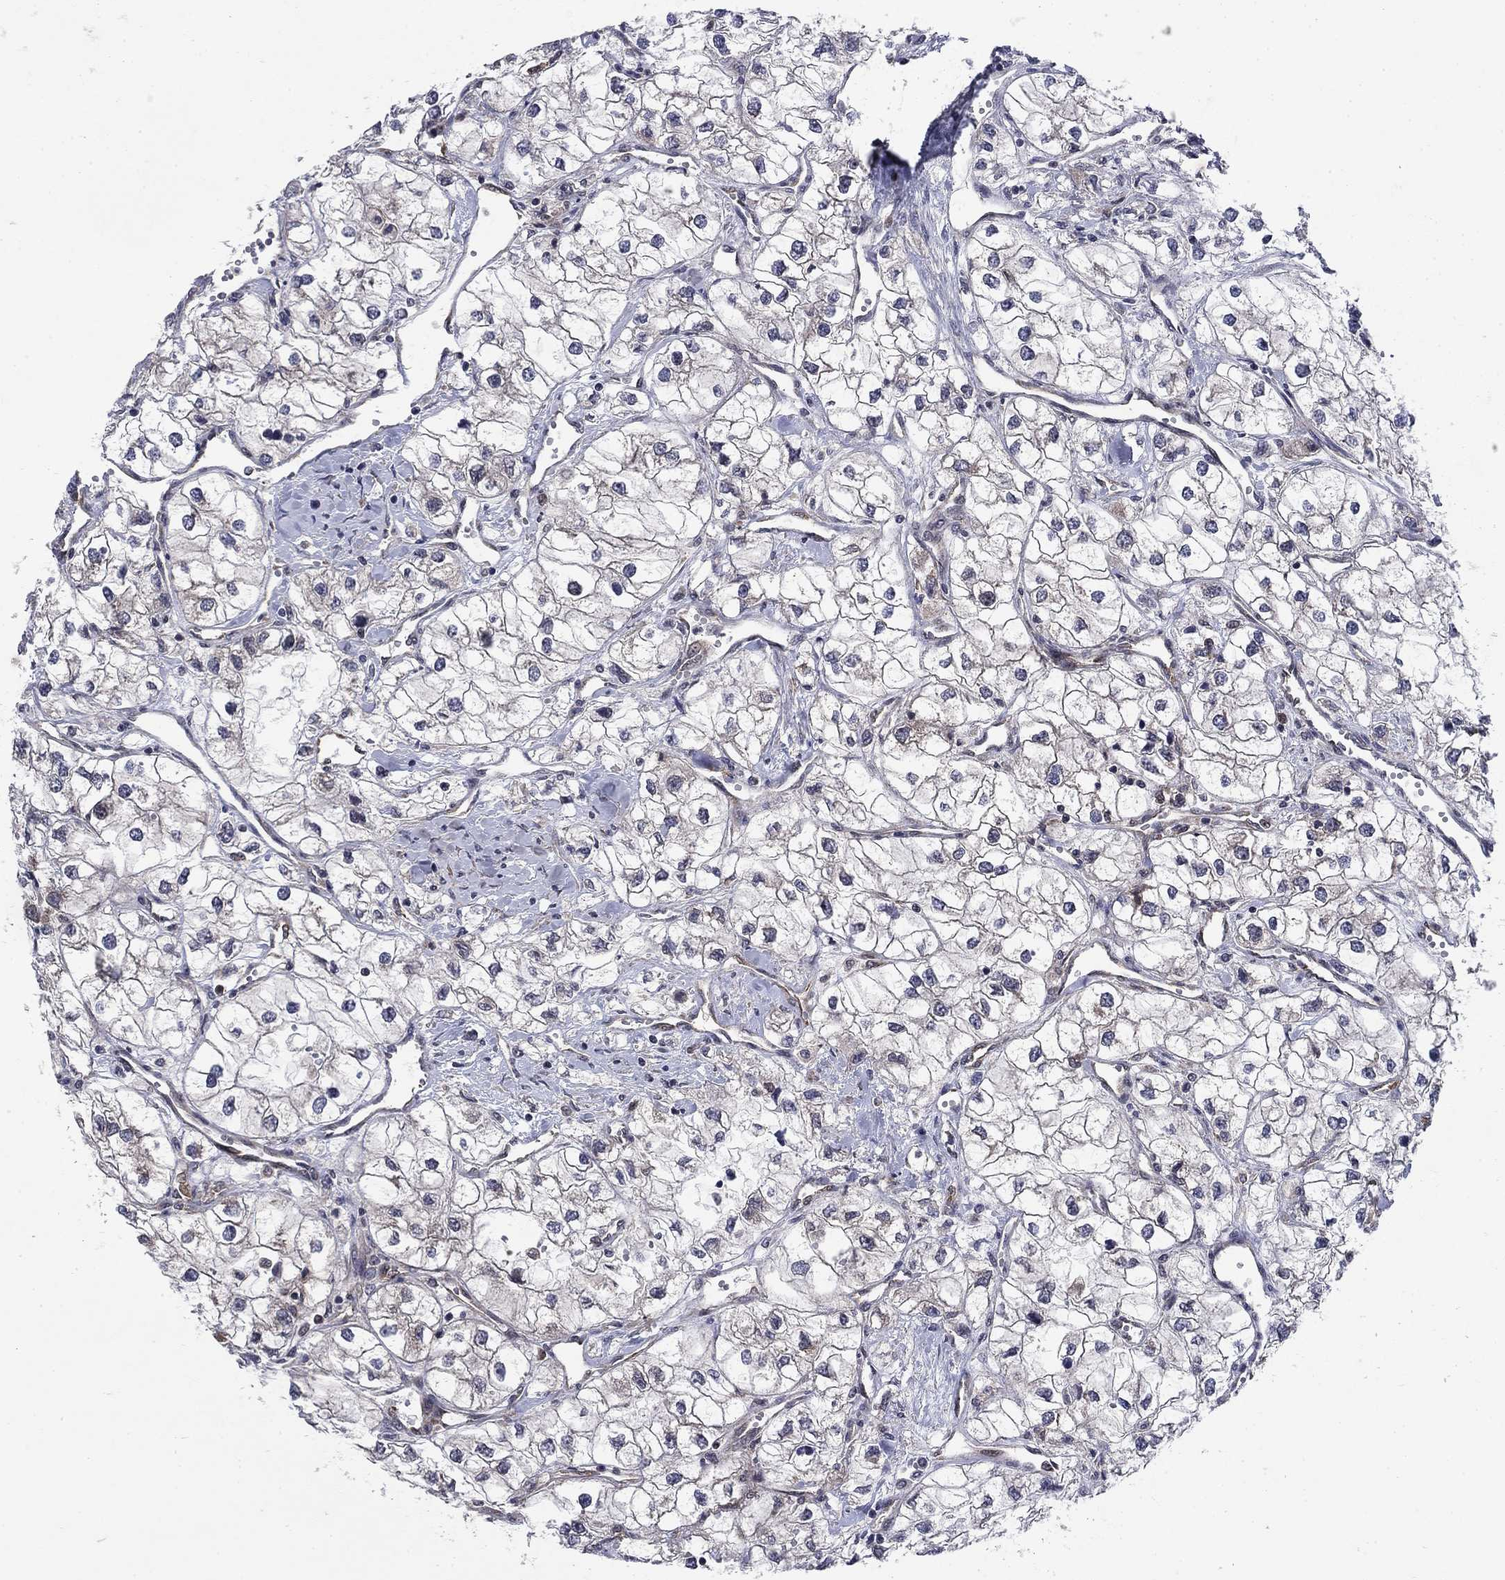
{"staining": {"intensity": "negative", "quantity": "none", "location": "none"}, "tissue": "renal cancer", "cell_type": "Tumor cells", "image_type": "cancer", "snomed": [{"axis": "morphology", "description": "Adenocarcinoma, NOS"}, {"axis": "topography", "description": "Kidney"}], "caption": "Immunohistochemical staining of human renal adenocarcinoma shows no significant expression in tumor cells.", "gene": "DNAJA1", "patient": {"sex": "male", "age": 59}}